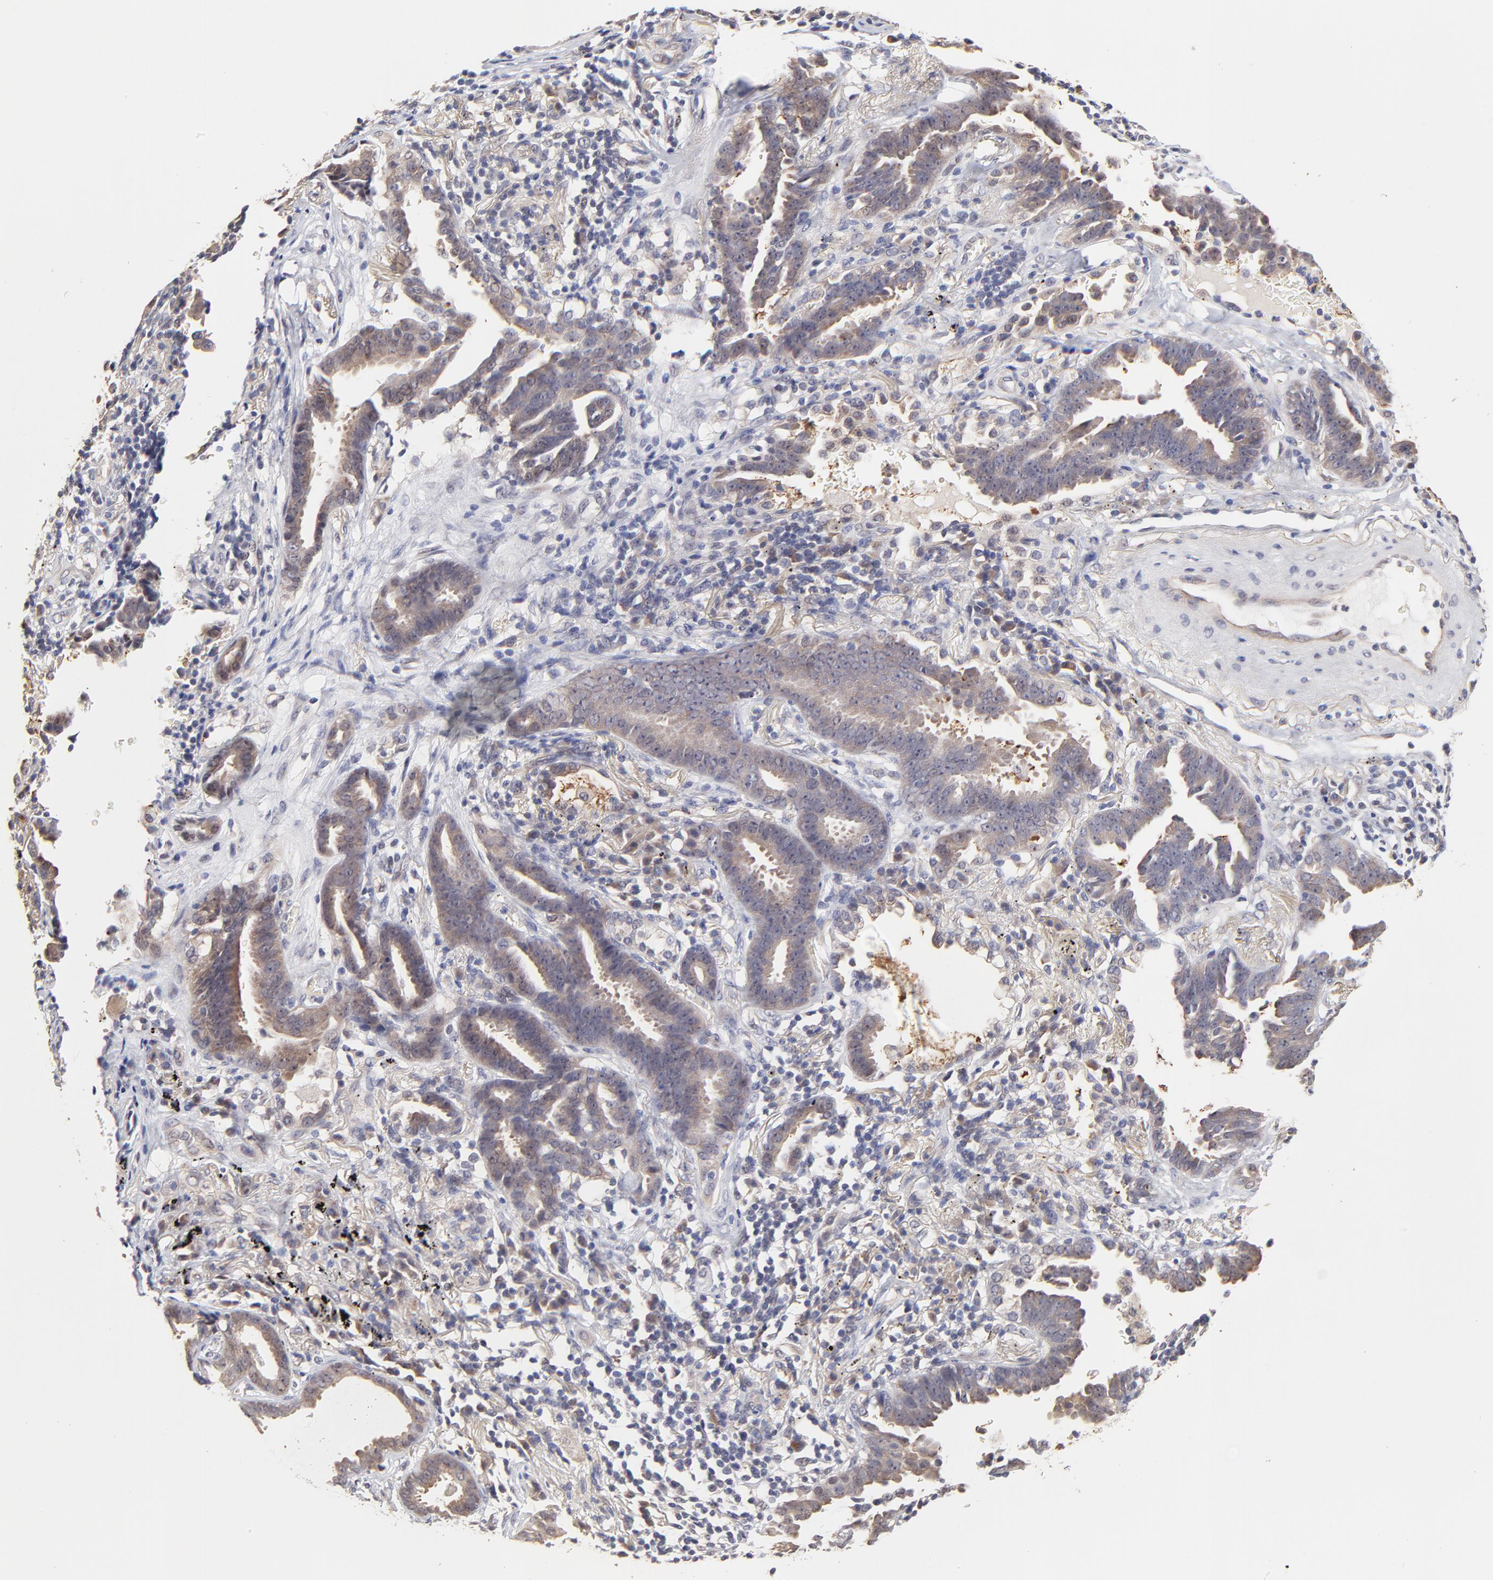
{"staining": {"intensity": "moderate", "quantity": ">75%", "location": "cytoplasmic/membranous"}, "tissue": "lung cancer", "cell_type": "Tumor cells", "image_type": "cancer", "snomed": [{"axis": "morphology", "description": "Adenocarcinoma, NOS"}, {"axis": "topography", "description": "Lung"}], "caption": "Immunohistochemistry (IHC) micrograph of neoplastic tissue: lung cancer (adenocarcinoma) stained using immunohistochemistry (IHC) shows medium levels of moderate protein expression localized specifically in the cytoplasmic/membranous of tumor cells, appearing as a cytoplasmic/membranous brown color.", "gene": "ZNF10", "patient": {"sex": "female", "age": 64}}